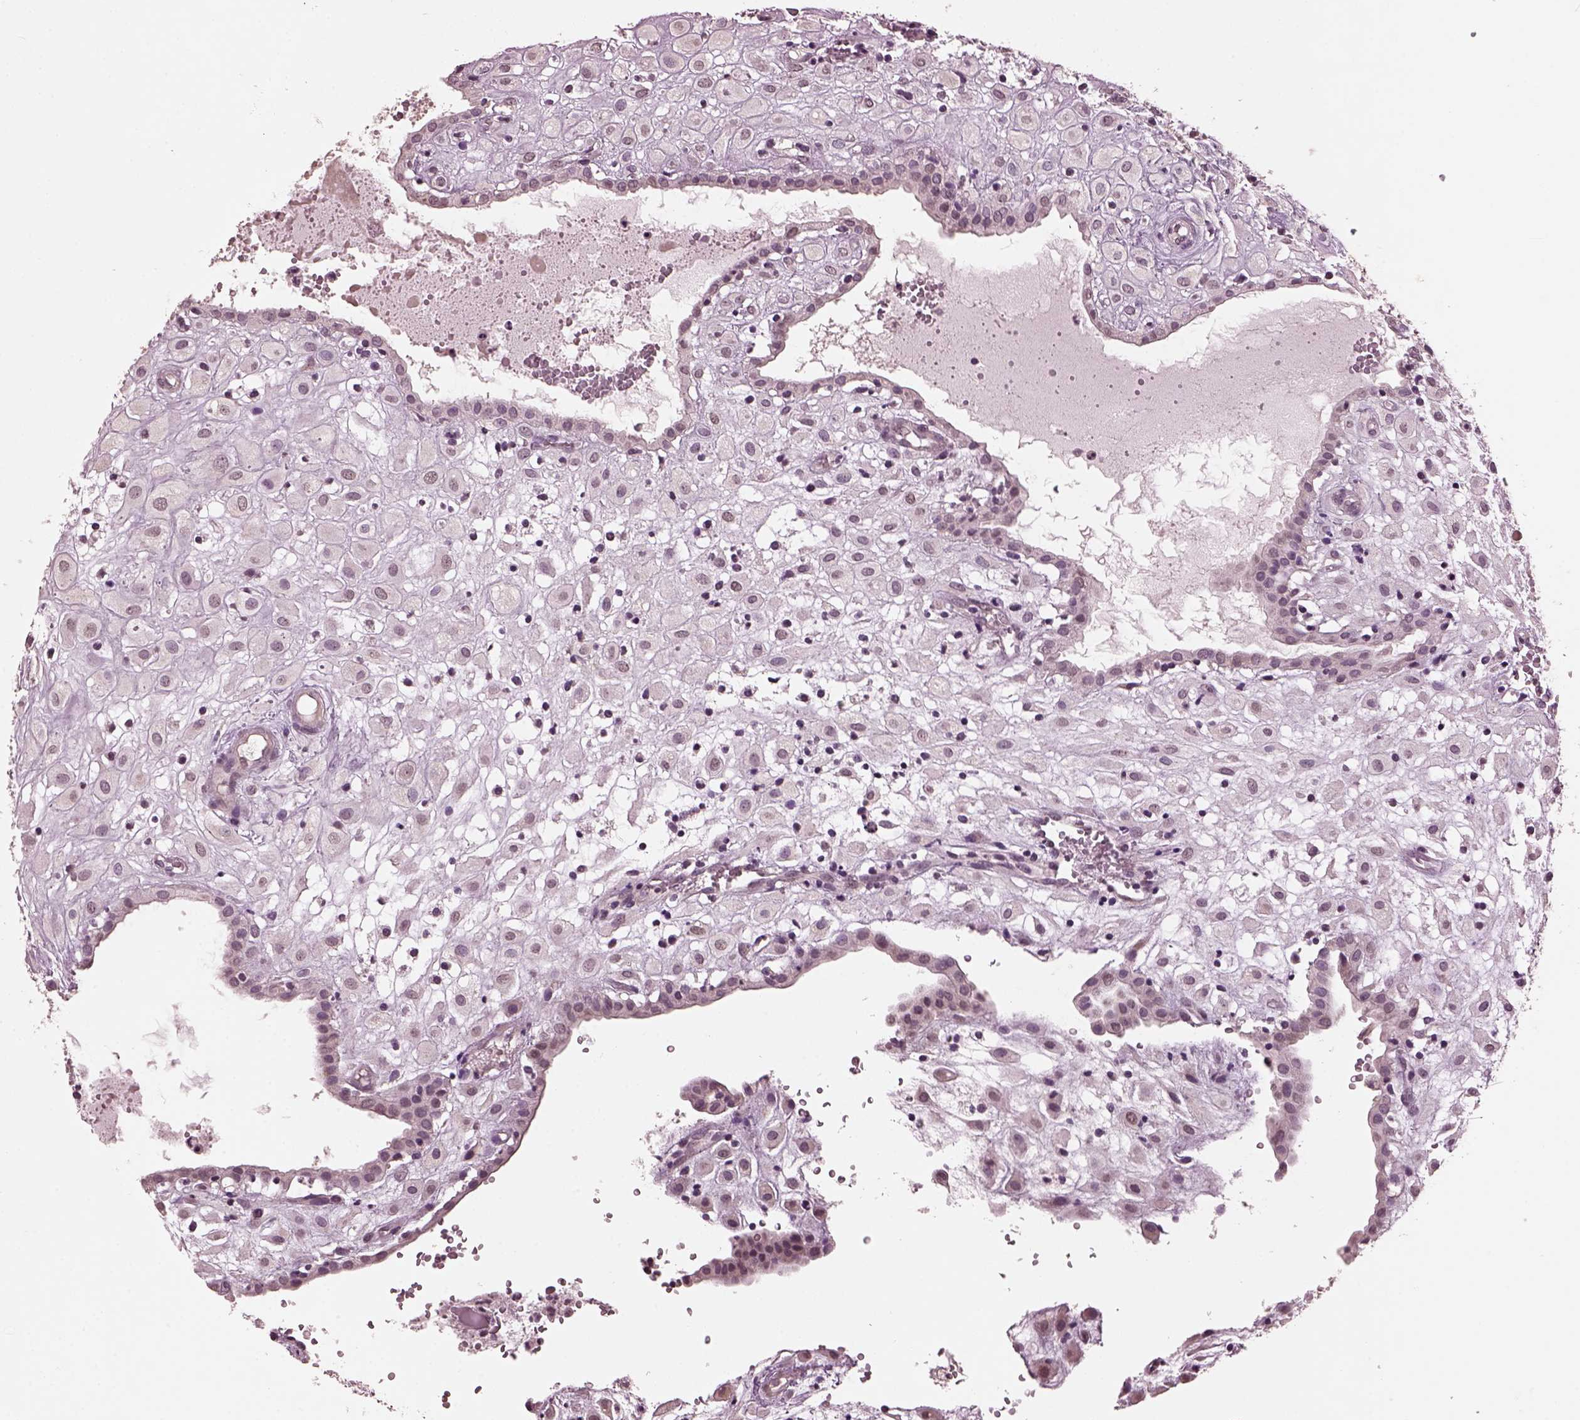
{"staining": {"intensity": "negative", "quantity": "none", "location": "none"}, "tissue": "placenta", "cell_type": "Decidual cells", "image_type": "normal", "snomed": [{"axis": "morphology", "description": "Normal tissue, NOS"}, {"axis": "topography", "description": "Placenta"}], "caption": "An image of human placenta is negative for staining in decidual cells. Brightfield microscopy of immunohistochemistry stained with DAB (3,3'-diaminobenzidine) (brown) and hematoxylin (blue), captured at high magnification.", "gene": "IL18RAP", "patient": {"sex": "female", "age": 24}}